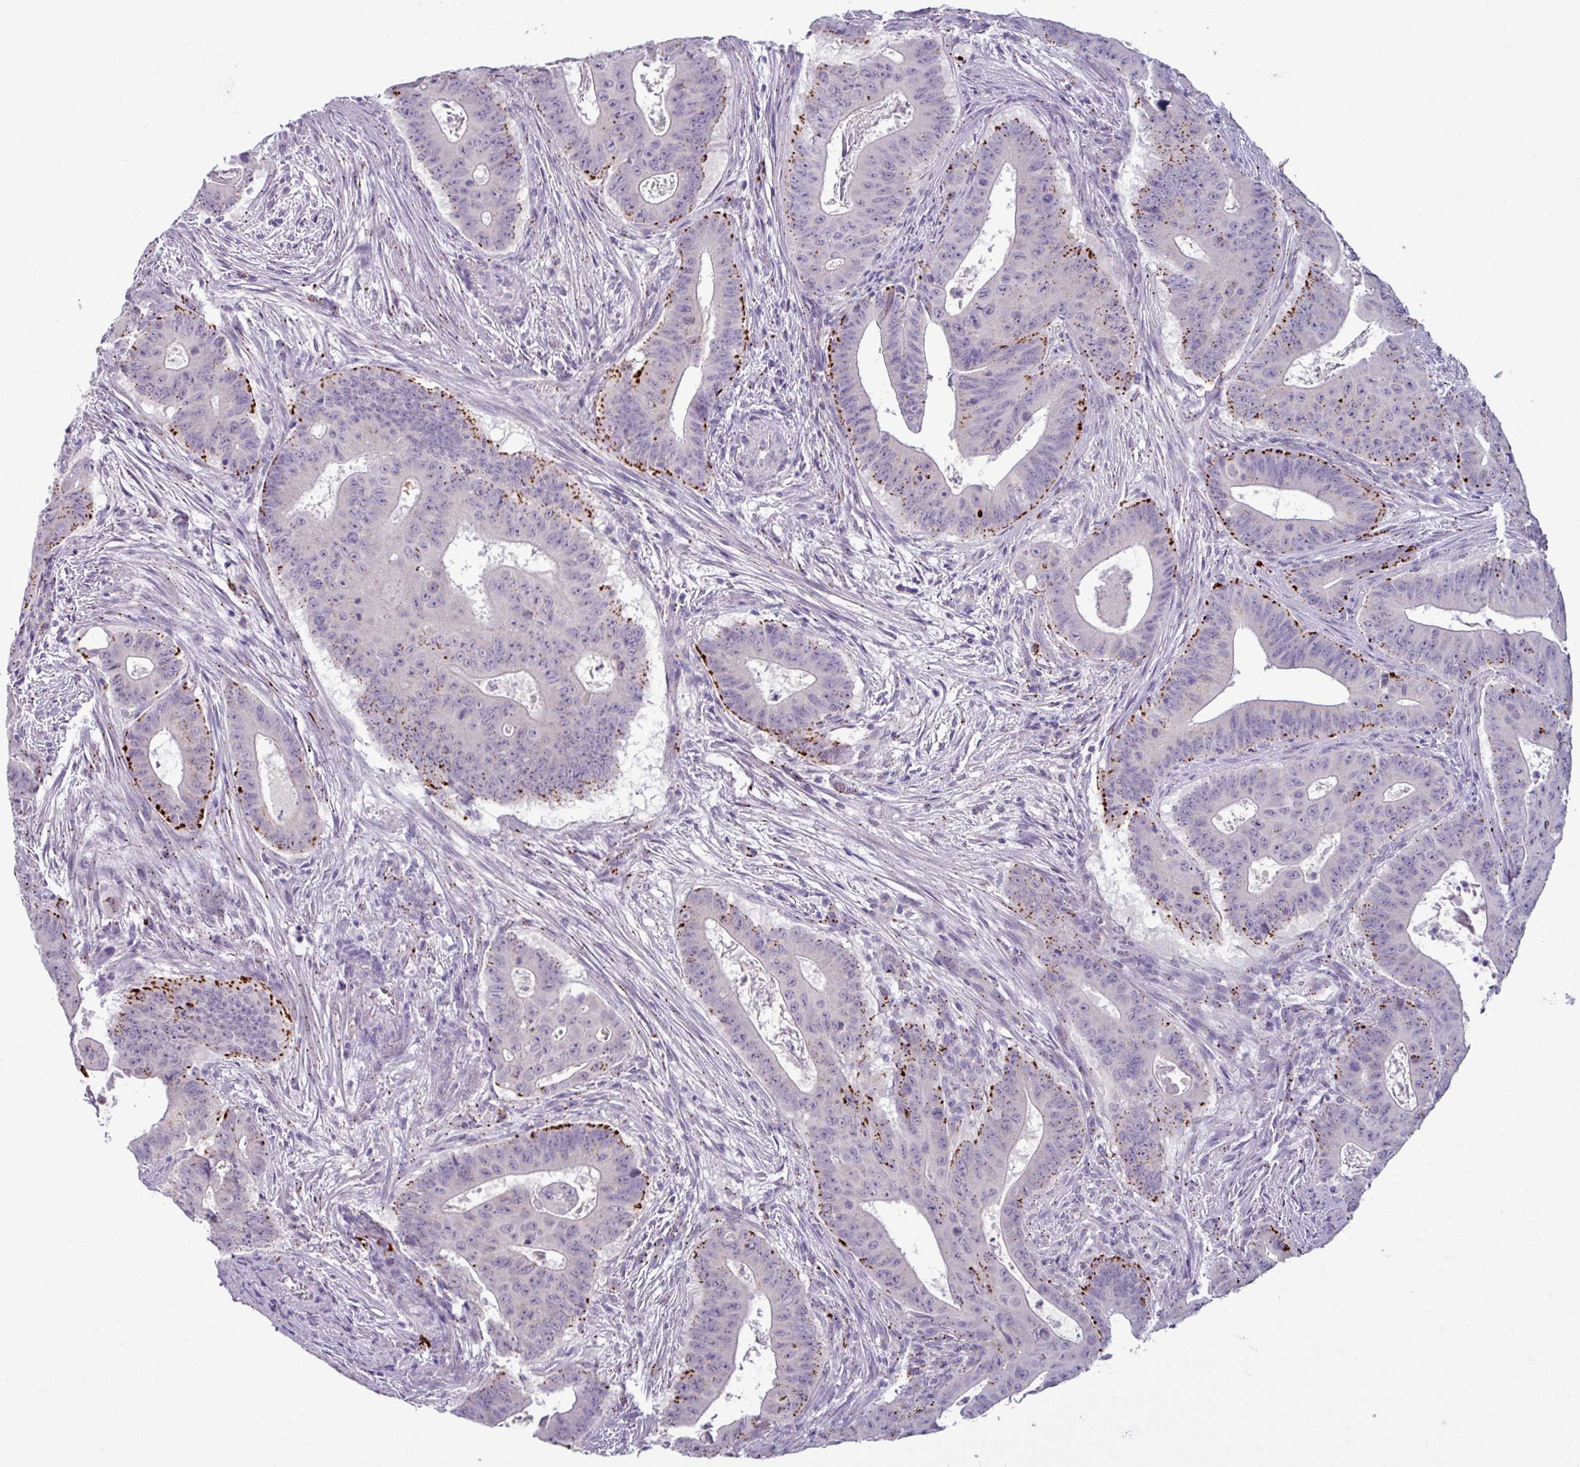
{"staining": {"intensity": "moderate", "quantity": "25%-75%", "location": "cytoplasmic/membranous"}, "tissue": "colorectal cancer", "cell_type": "Tumor cells", "image_type": "cancer", "snomed": [{"axis": "morphology", "description": "Adenocarcinoma, NOS"}, {"axis": "topography", "description": "Rectum"}], "caption": "Brown immunohistochemical staining in colorectal cancer (adenocarcinoma) displays moderate cytoplasmic/membranous staining in about 25%-75% of tumor cells. (Stains: DAB (3,3'-diaminobenzidine) in brown, nuclei in blue, Microscopy: brightfield microscopy at high magnification).", "gene": "PLIN2", "patient": {"sex": "female", "age": 75}}